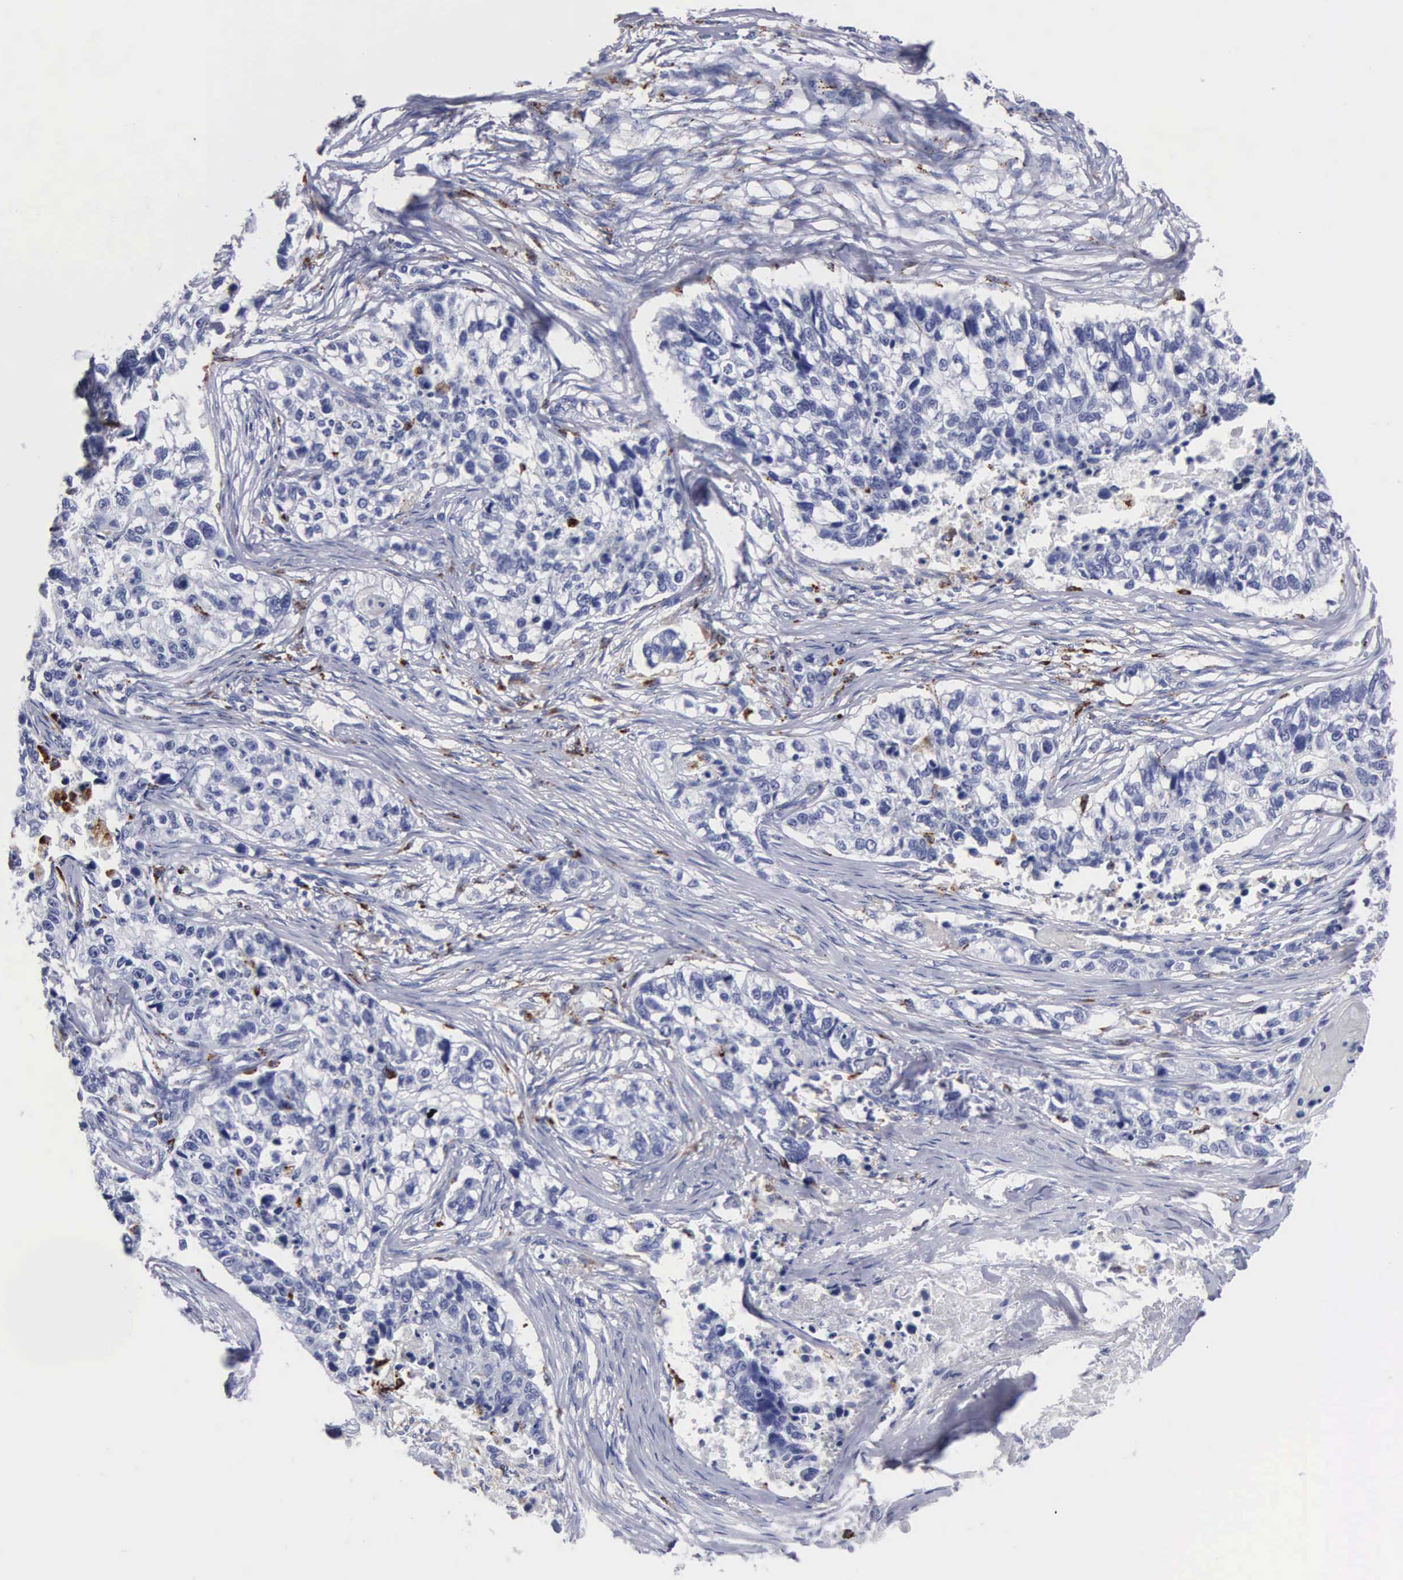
{"staining": {"intensity": "negative", "quantity": "none", "location": "none"}, "tissue": "lung cancer", "cell_type": "Tumor cells", "image_type": "cancer", "snomed": [{"axis": "morphology", "description": "Squamous cell carcinoma, NOS"}, {"axis": "topography", "description": "Lymph node"}, {"axis": "topography", "description": "Lung"}], "caption": "Immunohistochemical staining of lung cancer exhibits no significant expression in tumor cells. (DAB (3,3'-diaminobenzidine) IHC, high magnification).", "gene": "CTSL", "patient": {"sex": "male", "age": 74}}